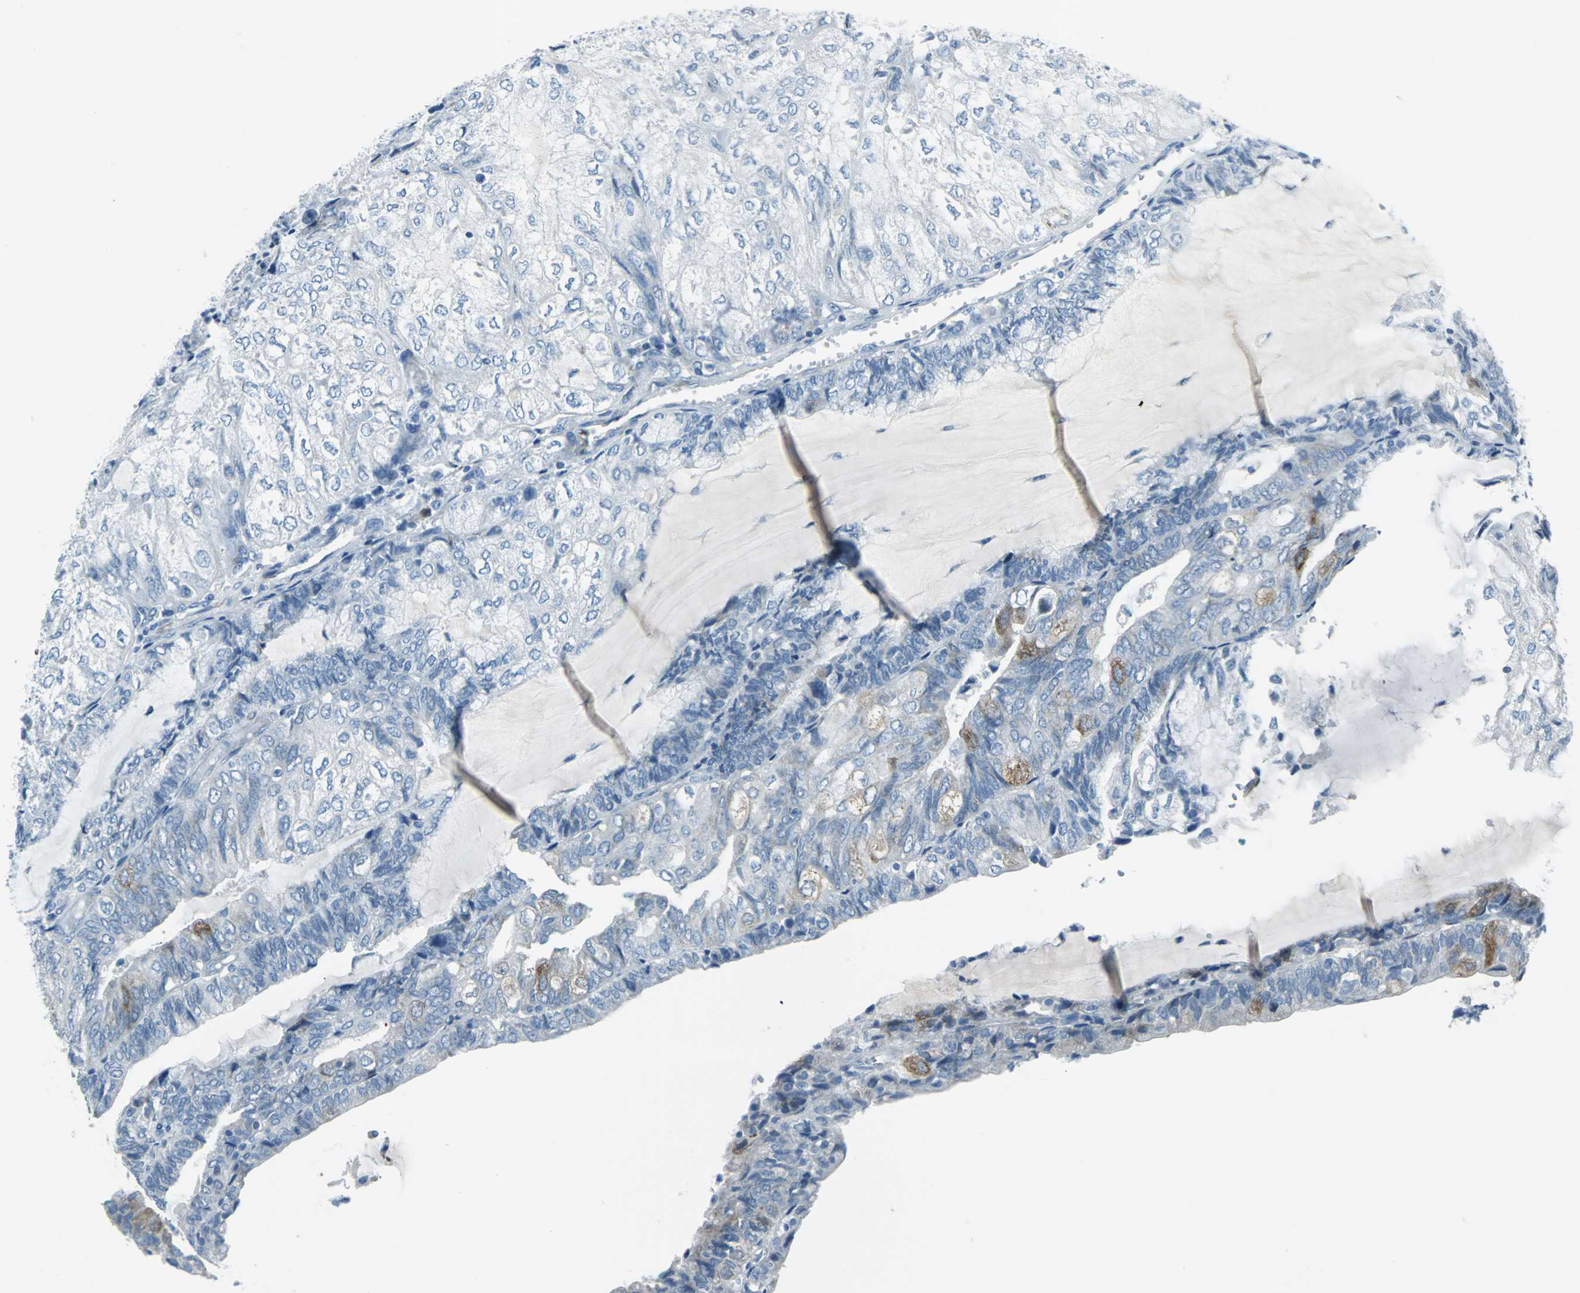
{"staining": {"intensity": "moderate", "quantity": "<25%", "location": "cytoplasmic/membranous"}, "tissue": "endometrial cancer", "cell_type": "Tumor cells", "image_type": "cancer", "snomed": [{"axis": "morphology", "description": "Adenocarcinoma, NOS"}, {"axis": "topography", "description": "Endometrium"}], "caption": "Brown immunohistochemical staining in human endometrial cancer displays moderate cytoplasmic/membranous staining in approximately <25% of tumor cells.", "gene": "DNAI2", "patient": {"sex": "female", "age": 81}}